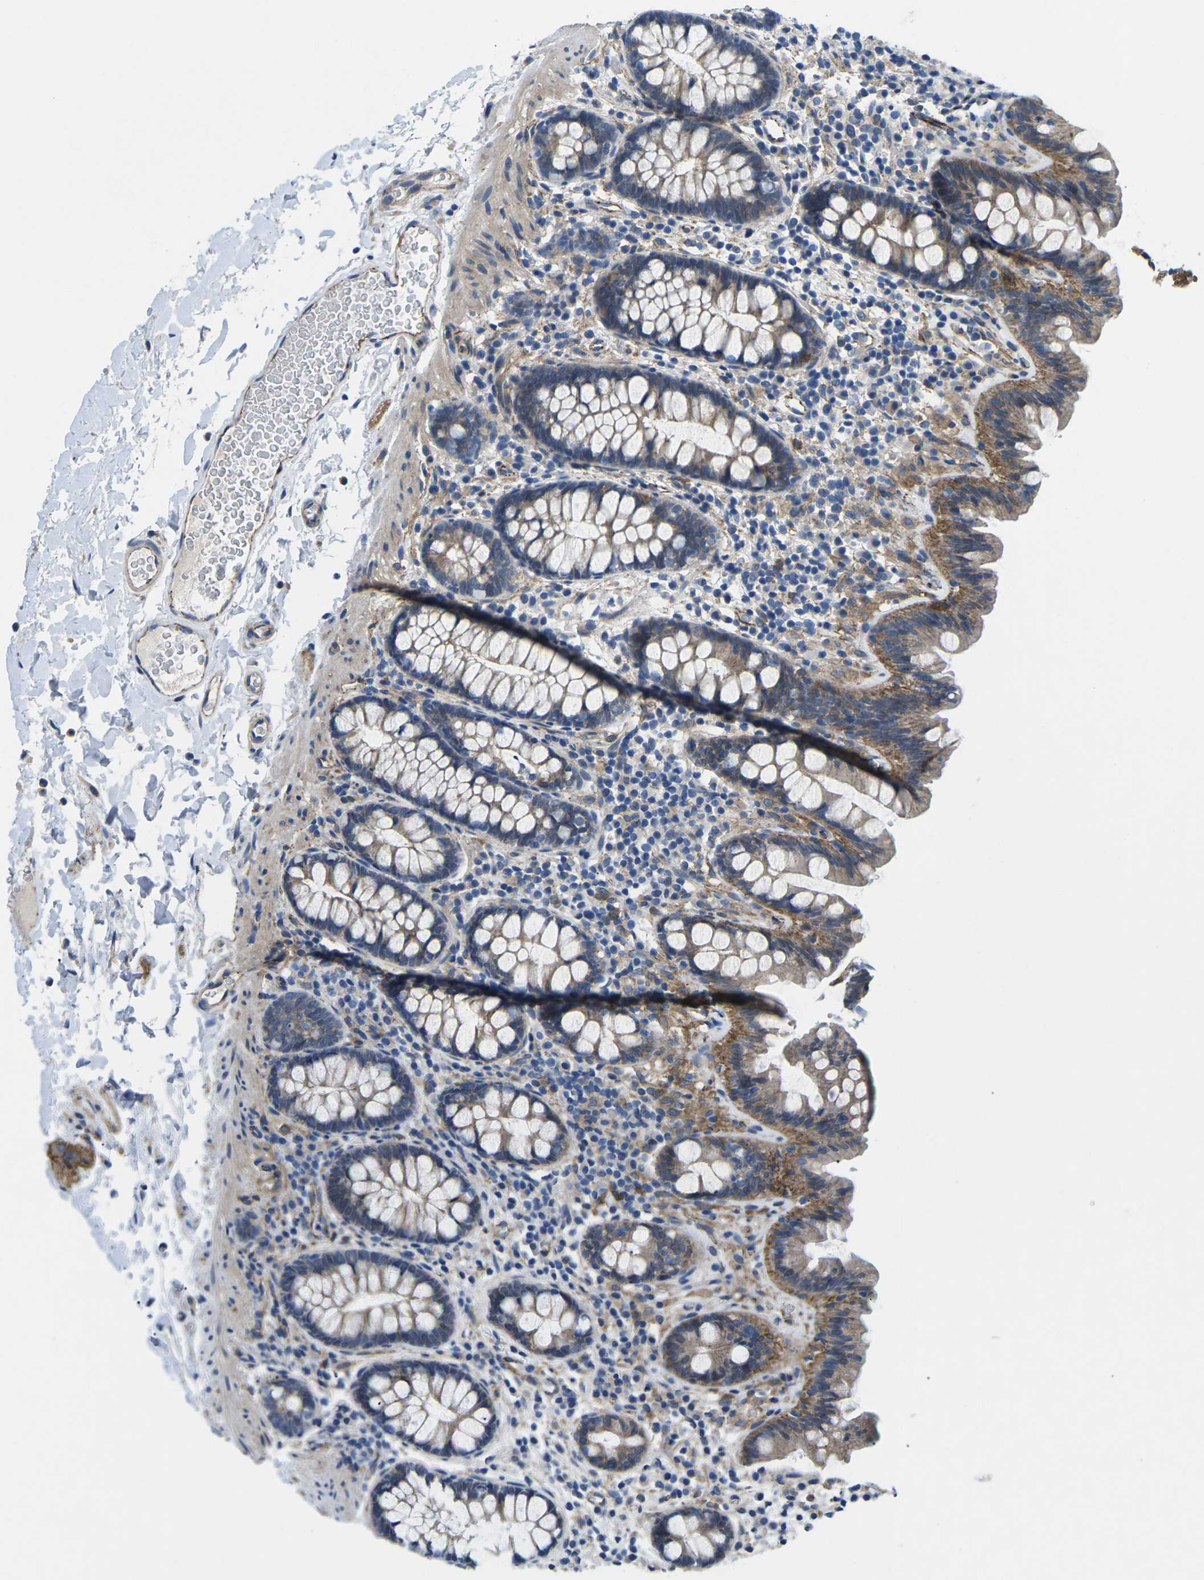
{"staining": {"intensity": "moderate", "quantity": ">75%", "location": "cytoplasmic/membranous"}, "tissue": "colon", "cell_type": "Endothelial cells", "image_type": "normal", "snomed": [{"axis": "morphology", "description": "Normal tissue, NOS"}, {"axis": "topography", "description": "Colon"}], "caption": "This photomicrograph demonstrates immunohistochemistry (IHC) staining of benign human colon, with medium moderate cytoplasmic/membranous expression in approximately >75% of endothelial cells.", "gene": "CTNND1", "patient": {"sex": "female", "age": 80}}